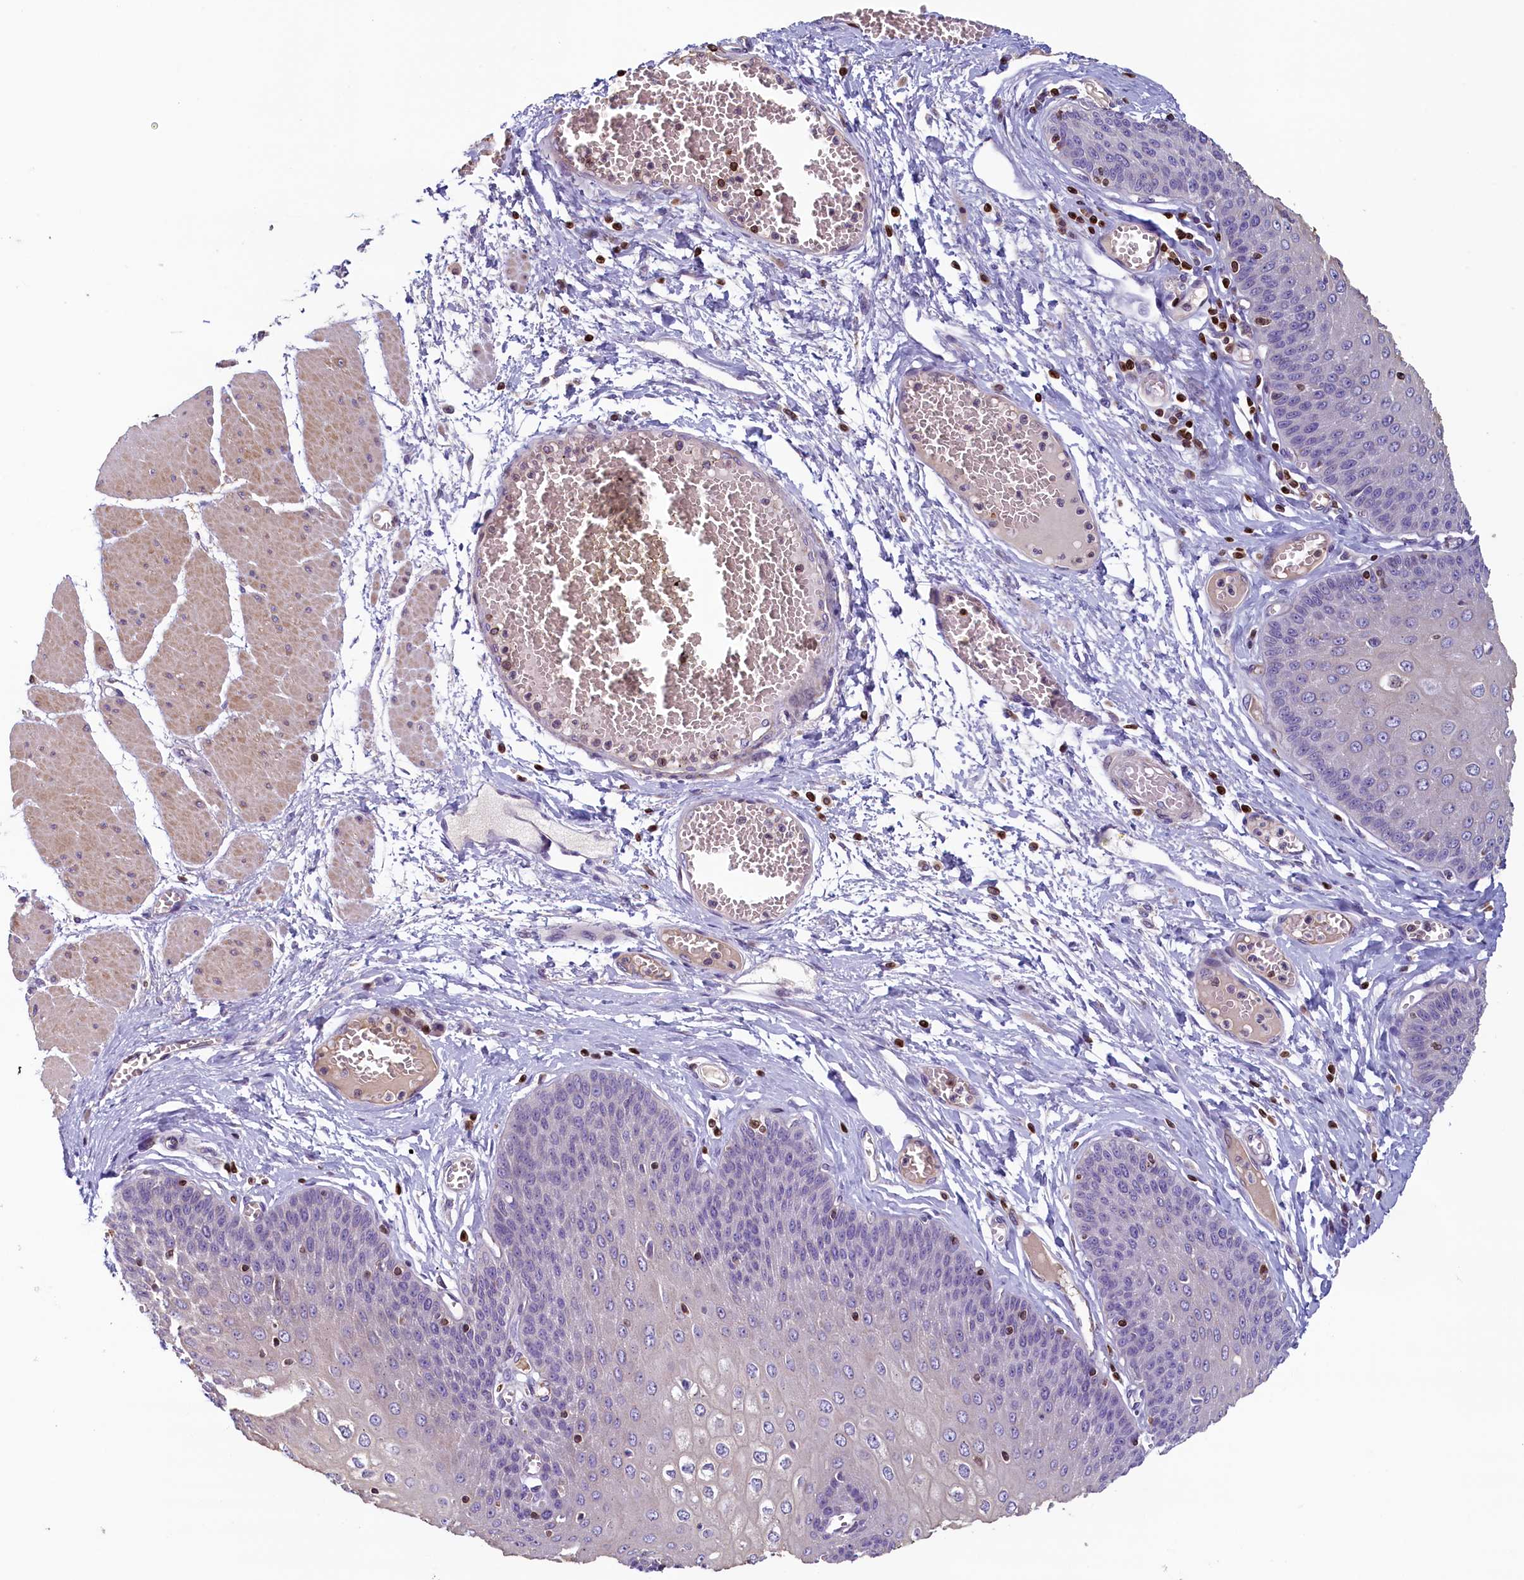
{"staining": {"intensity": "moderate", "quantity": "25%-75%", "location": "cytoplasmic/membranous"}, "tissue": "esophagus", "cell_type": "Squamous epithelial cells", "image_type": "normal", "snomed": [{"axis": "morphology", "description": "Normal tissue, NOS"}, {"axis": "topography", "description": "Esophagus"}], "caption": "Immunohistochemical staining of unremarkable esophagus demonstrates medium levels of moderate cytoplasmic/membranous expression in about 25%-75% of squamous epithelial cells.", "gene": "TRAF3IP3", "patient": {"sex": "male", "age": 60}}